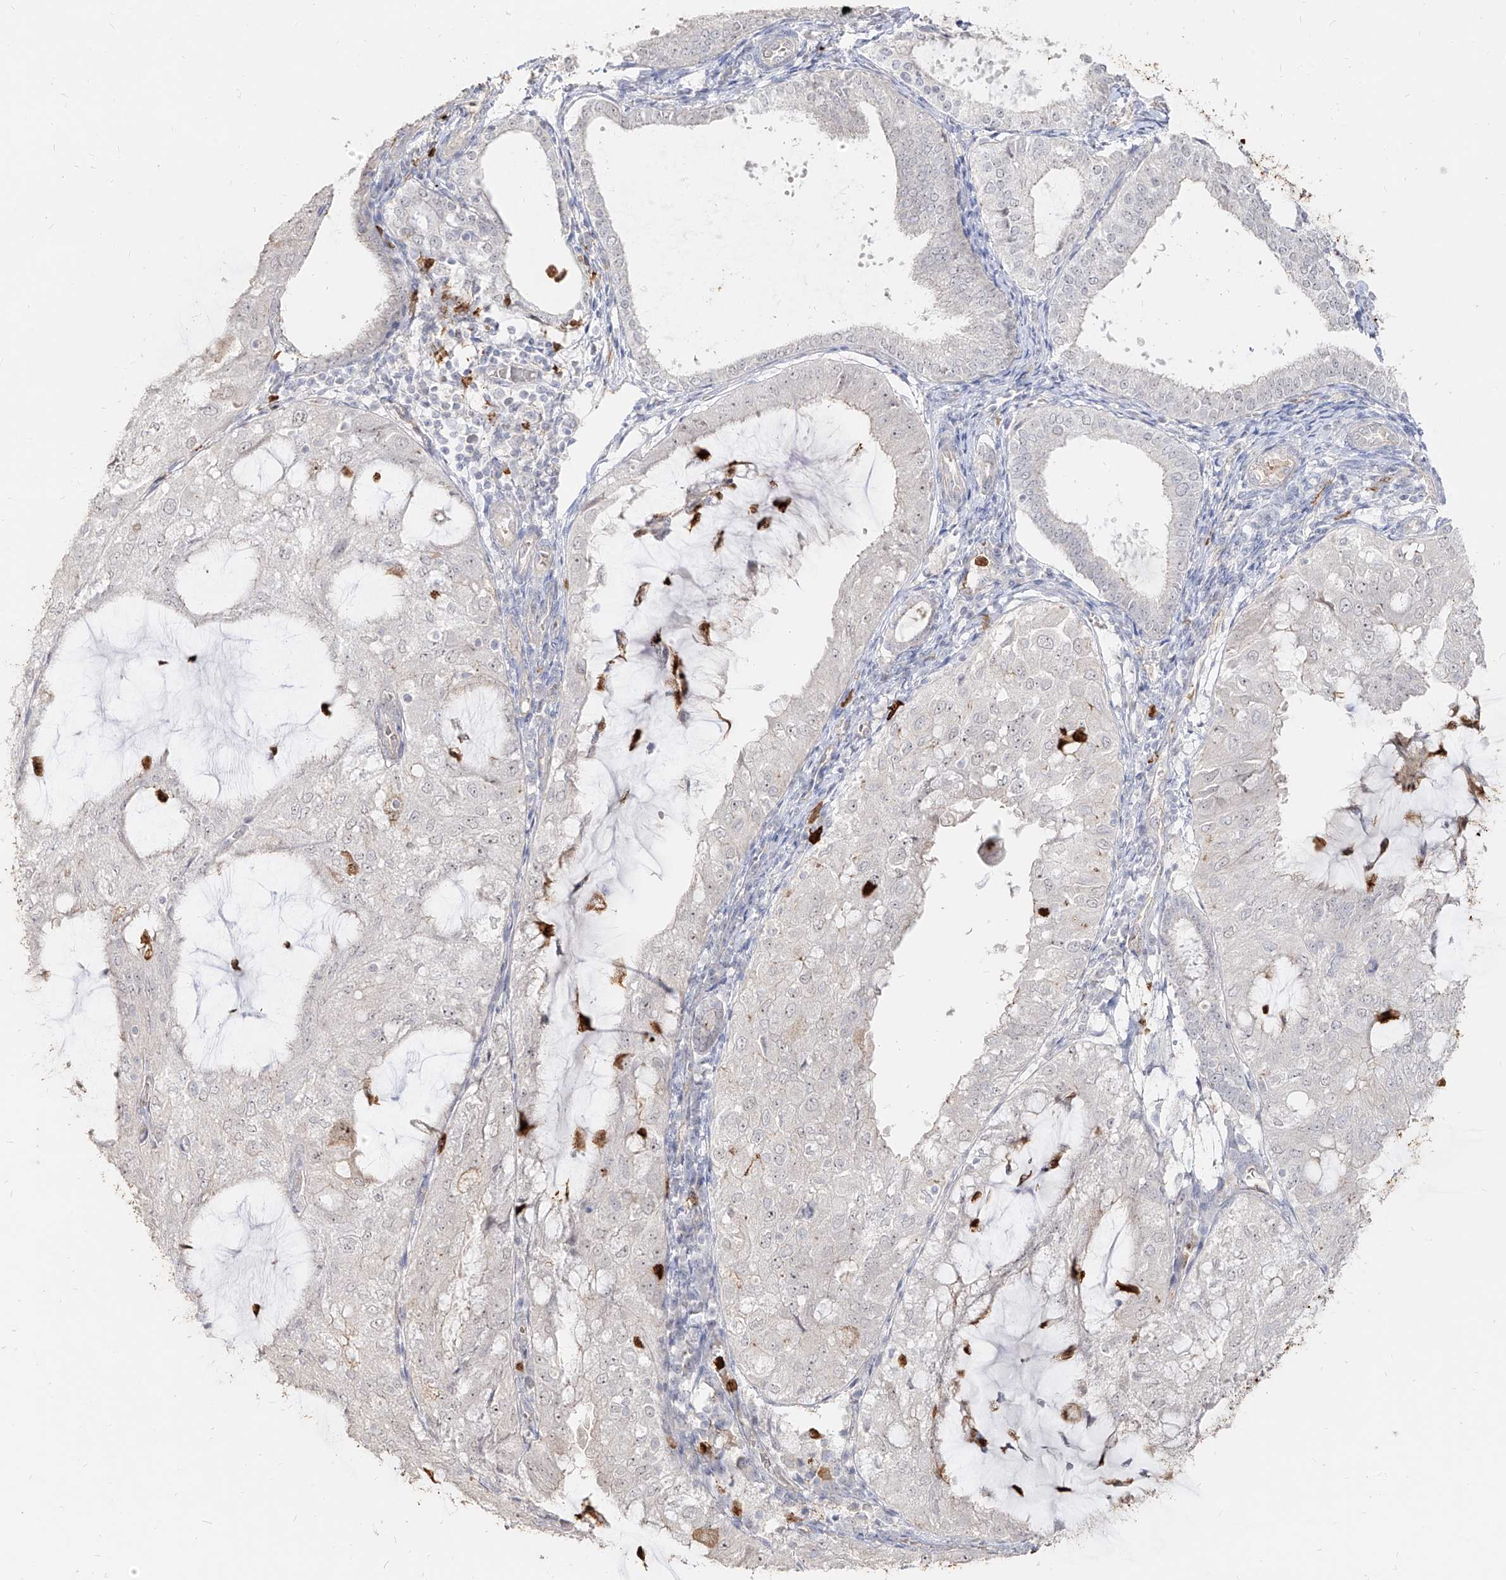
{"staining": {"intensity": "negative", "quantity": "none", "location": "none"}, "tissue": "endometrial cancer", "cell_type": "Tumor cells", "image_type": "cancer", "snomed": [{"axis": "morphology", "description": "Adenocarcinoma, NOS"}, {"axis": "topography", "description": "Endometrium"}], "caption": "High power microscopy photomicrograph of an immunohistochemistry histopathology image of endometrial cancer (adenocarcinoma), revealing no significant expression in tumor cells.", "gene": "ZNF227", "patient": {"sex": "female", "age": 81}}